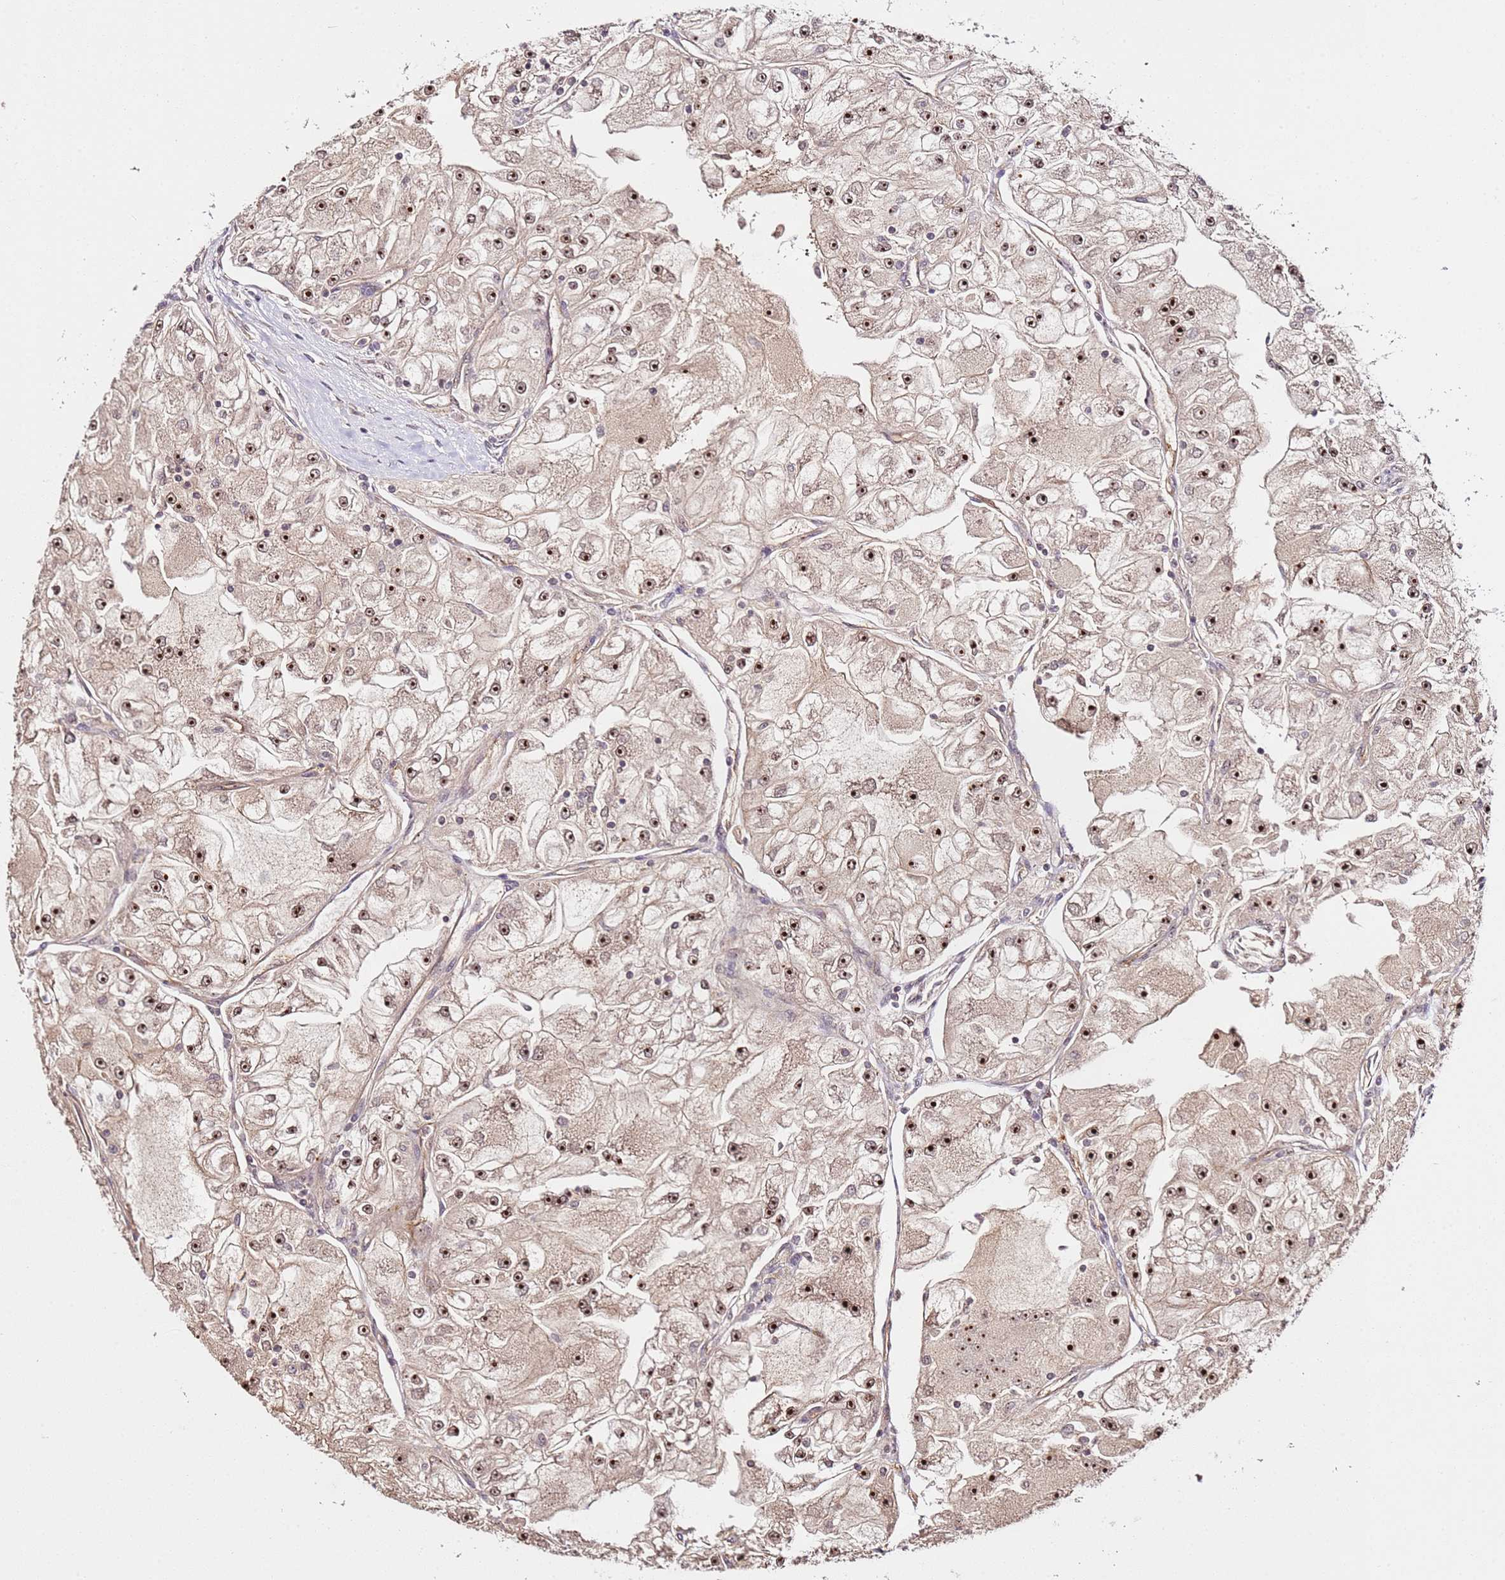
{"staining": {"intensity": "moderate", "quantity": ">75%", "location": "nuclear"}, "tissue": "renal cancer", "cell_type": "Tumor cells", "image_type": "cancer", "snomed": [{"axis": "morphology", "description": "Adenocarcinoma, NOS"}, {"axis": "topography", "description": "Kidney"}], "caption": "There is medium levels of moderate nuclear staining in tumor cells of renal cancer, as demonstrated by immunohistochemical staining (brown color).", "gene": "DDX27", "patient": {"sex": "female", "age": 72}}